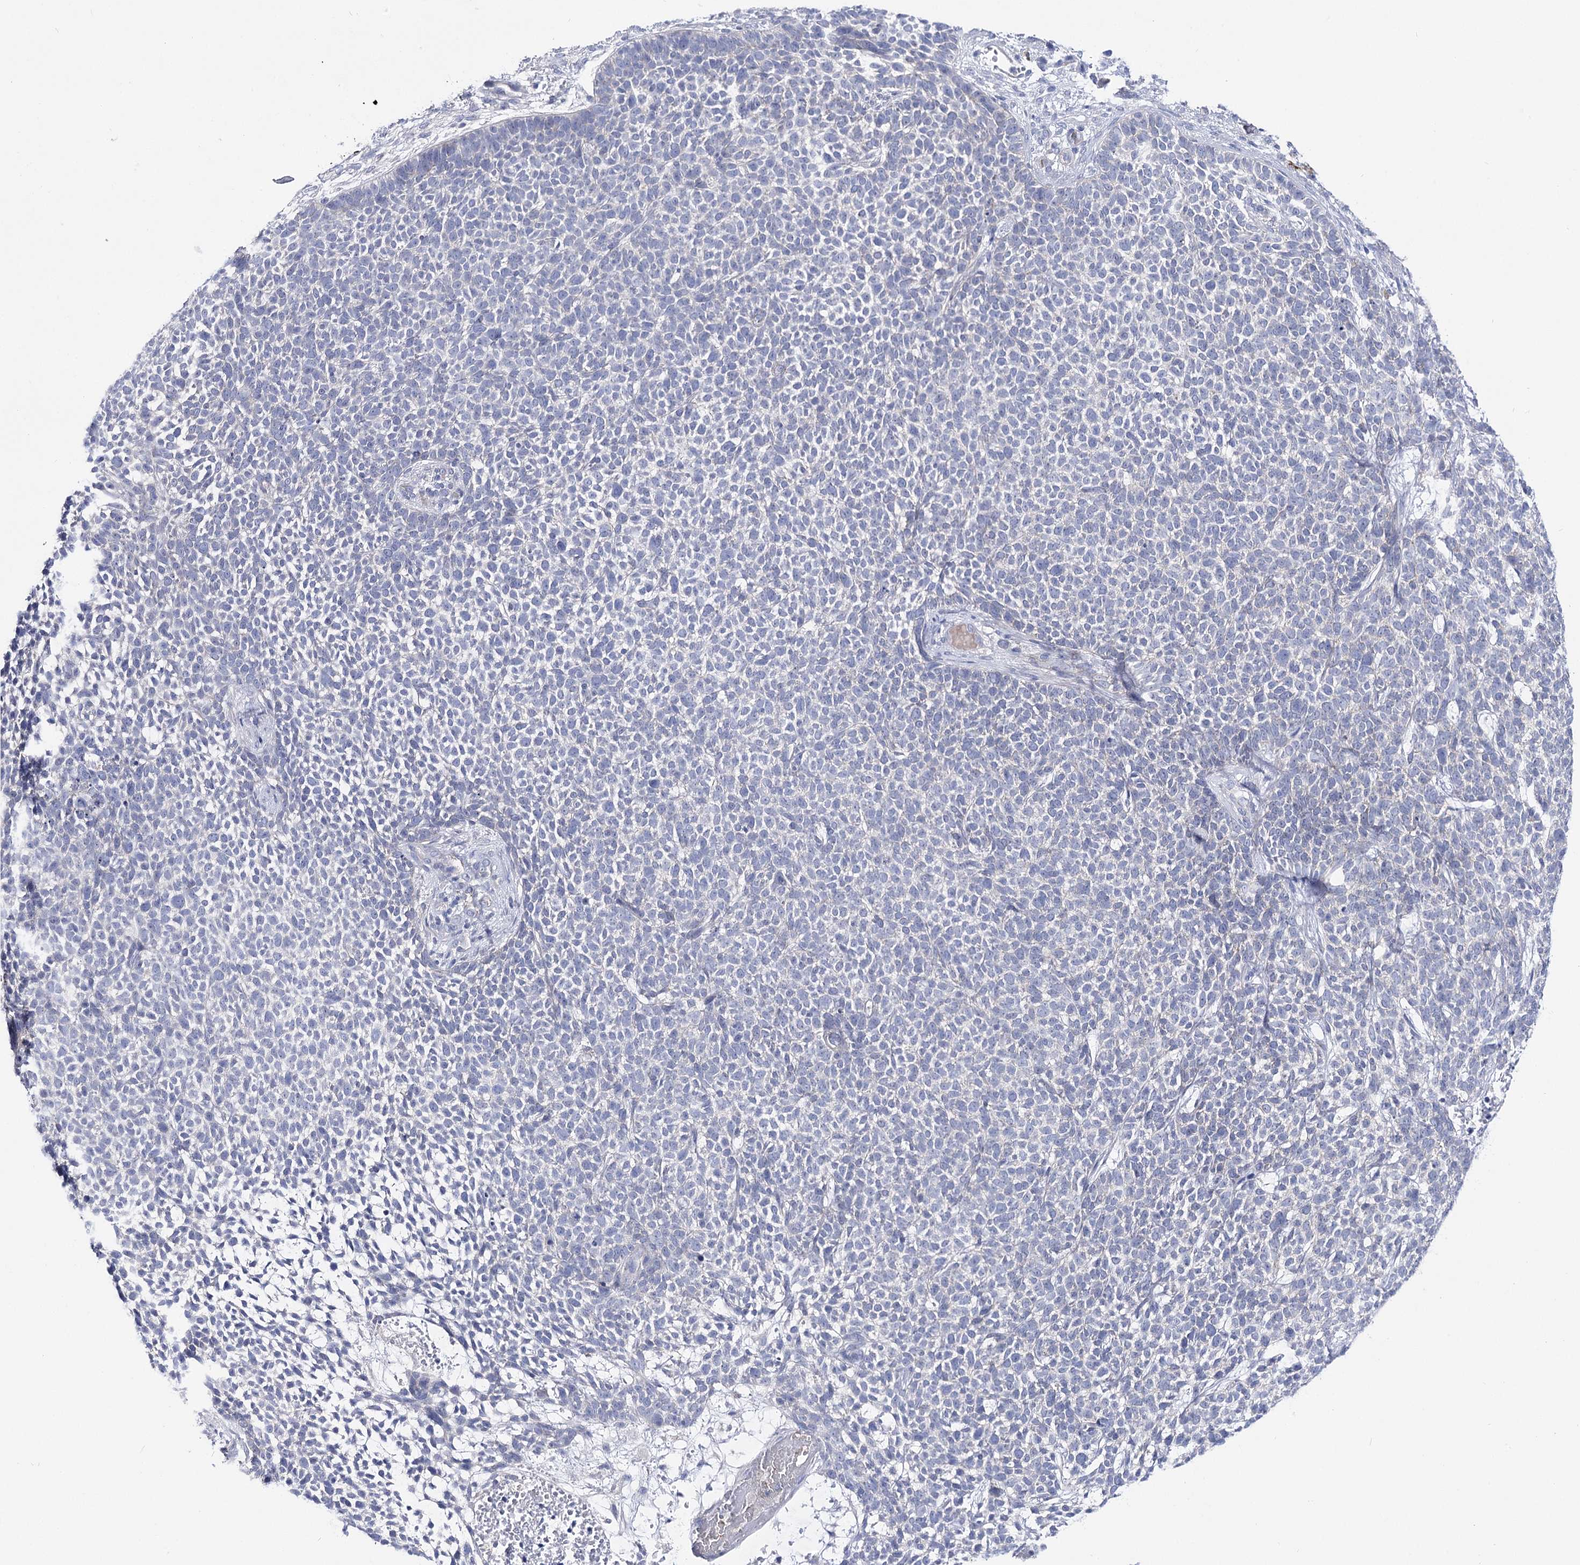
{"staining": {"intensity": "negative", "quantity": "none", "location": "none"}, "tissue": "skin cancer", "cell_type": "Tumor cells", "image_type": "cancer", "snomed": [{"axis": "morphology", "description": "Basal cell carcinoma"}, {"axis": "topography", "description": "Skin"}], "caption": "Immunohistochemical staining of skin basal cell carcinoma reveals no significant positivity in tumor cells.", "gene": "NRAP", "patient": {"sex": "female", "age": 84}}